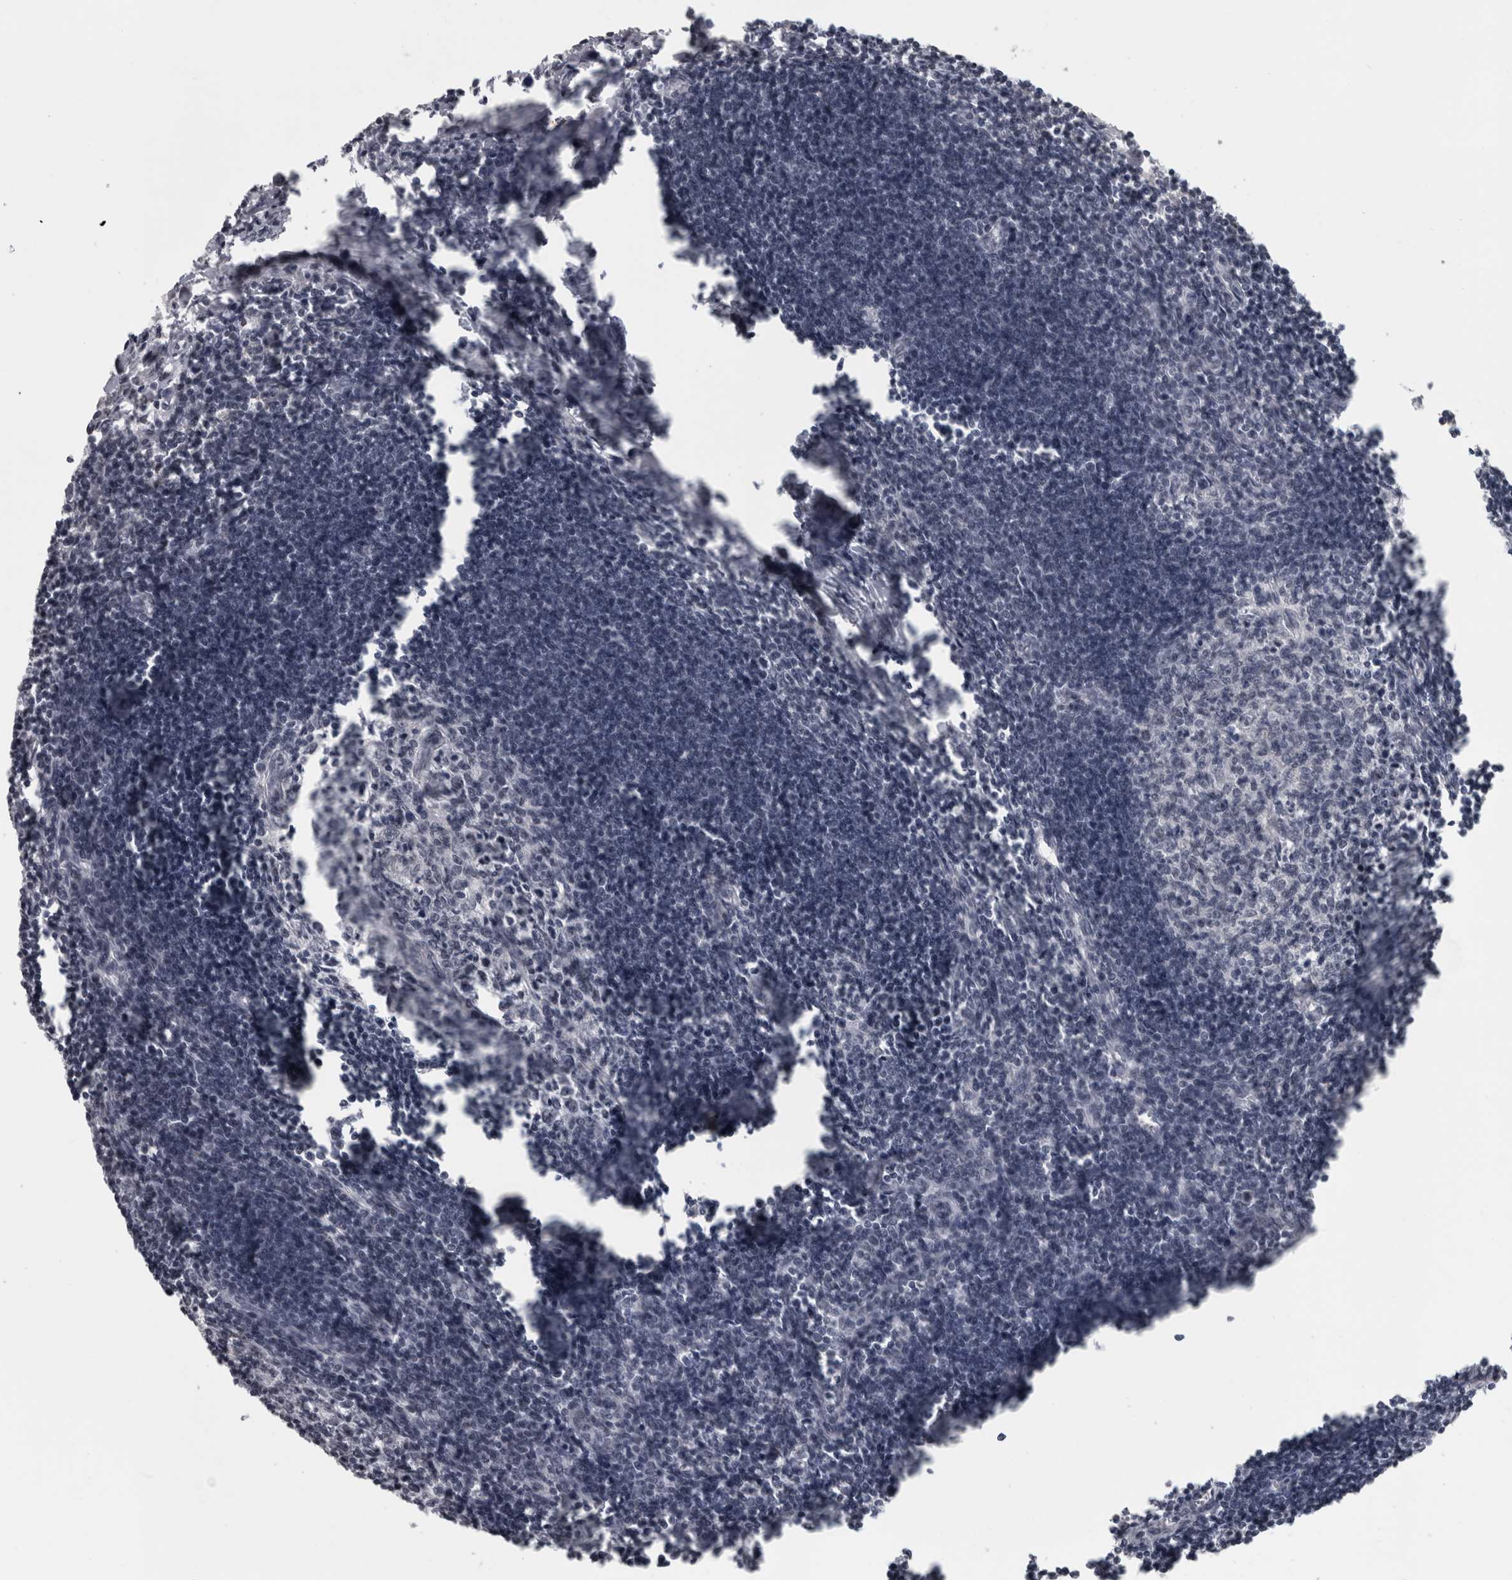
{"staining": {"intensity": "weak", "quantity": "25%-75%", "location": "nuclear"}, "tissue": "lymph node", "cell_type": "Germinal center cells", "image_type": "normal", "snomed": [{"axis": "morphology", "description": "Normal tissue, NOS"}, {"axis": "morphology", "description": "Malignant melanoma, Metastatic site"}, {"axis": "topography", "description": "Lymph node"}], "caption": "About 25%-75% of germinal center cells in normal lymph node reveal weak nuclear protein staining as visualized by brown immunohistochemical staining.", "gene": "ARID4B", "patient": {"sex": "male", "age": 41}}